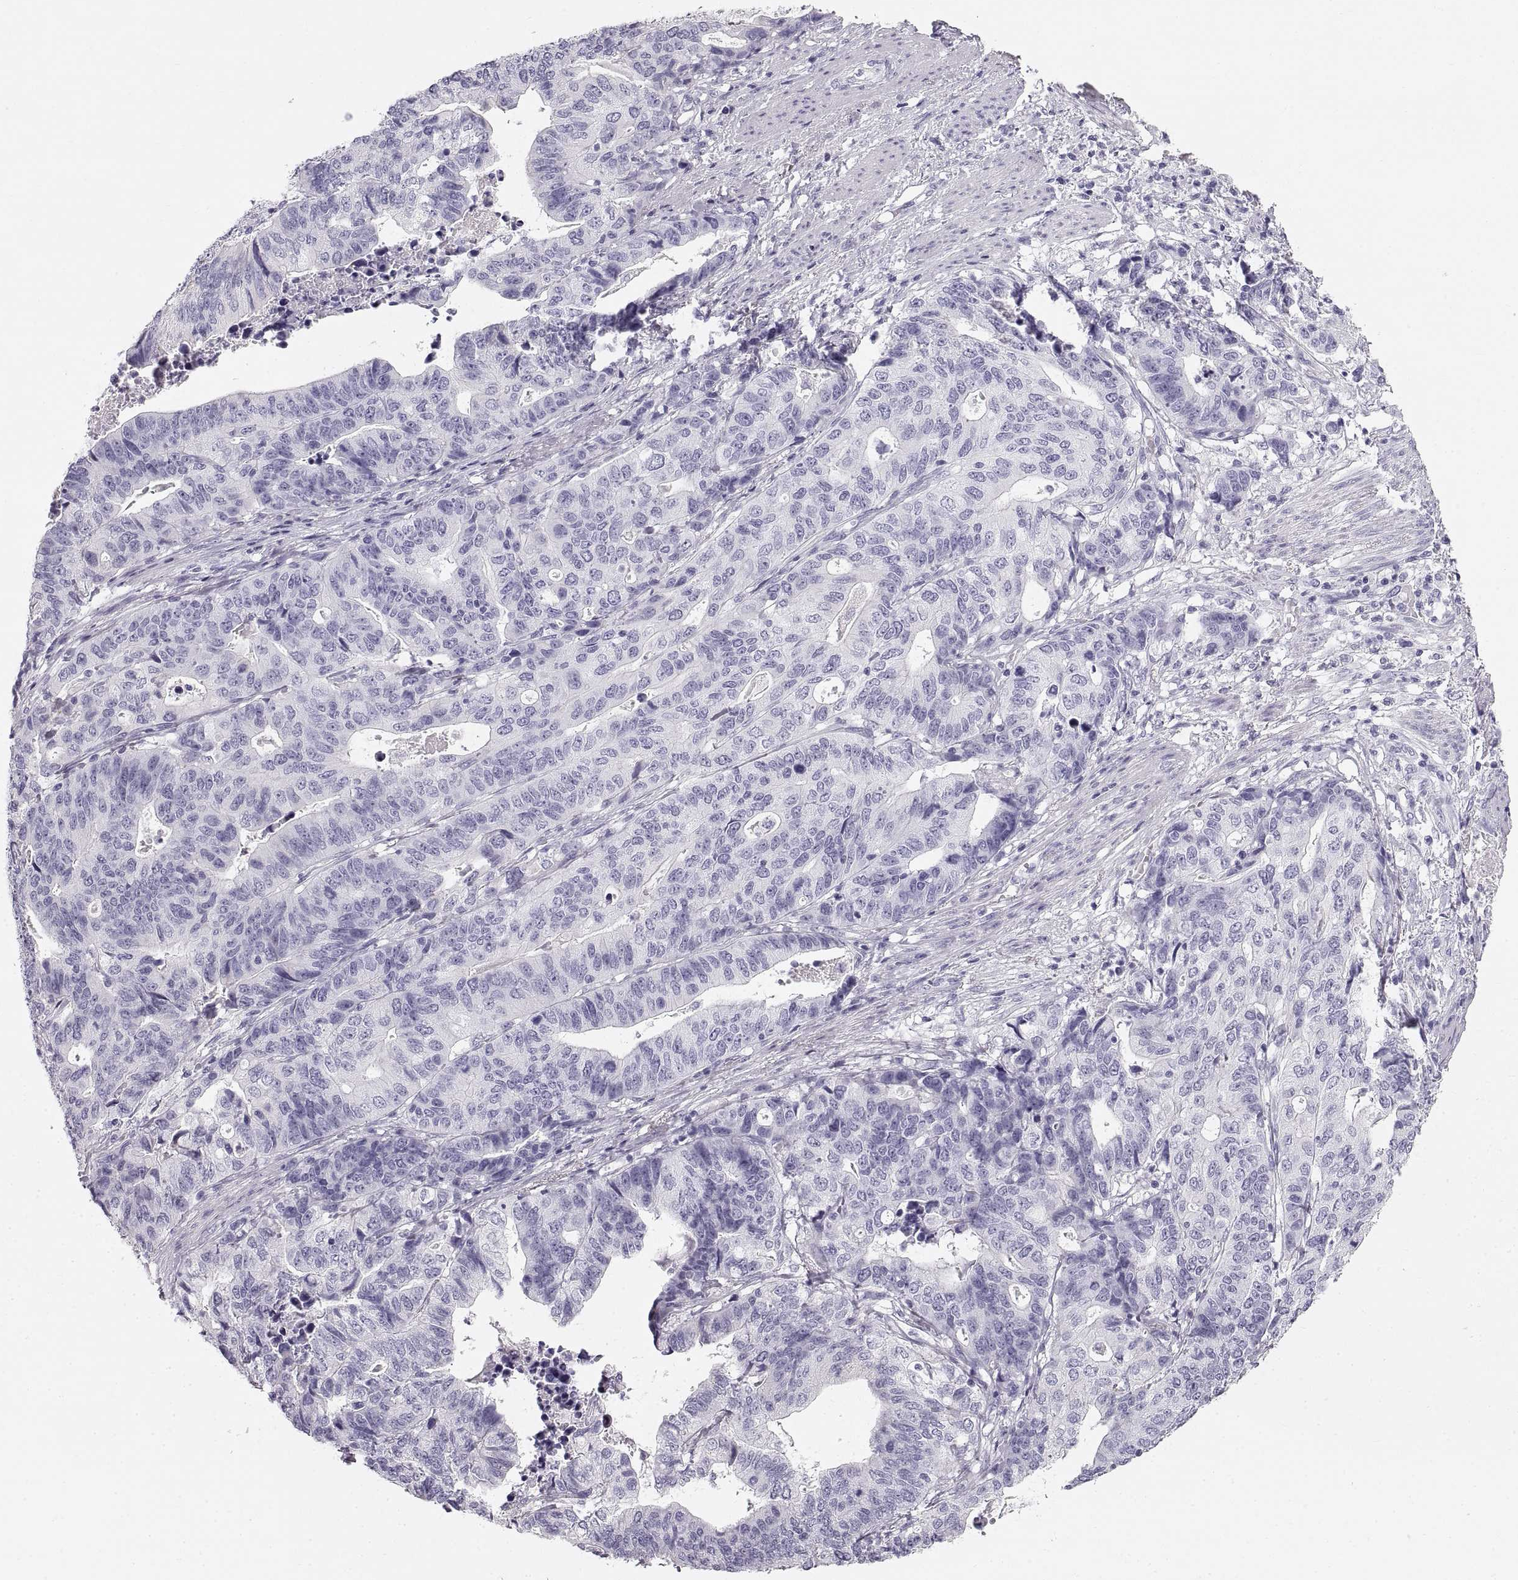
{"staining": {"intensity": "negative", "quantity": "none", "location": "none"}, "tissue": "stomach cancer", "cell_type": "Tumor cells", "image_type": "cancer", "snomed": [{"axis": "morphology", "description": "Adenocarcinoma, NOS"}, {"axis": "topography", "description": "Stomach, upper"}], "caption": "IHC of human stomach cancer (adenocarcinoma) shows no staining in tumor cells. (Brightfield microscopy of DAB (3,3'-diaminobenzidine) immunohistochemistry at high magnification).", "gene": "CRYAA", "patient": {"sex": "female", "age": 67}}